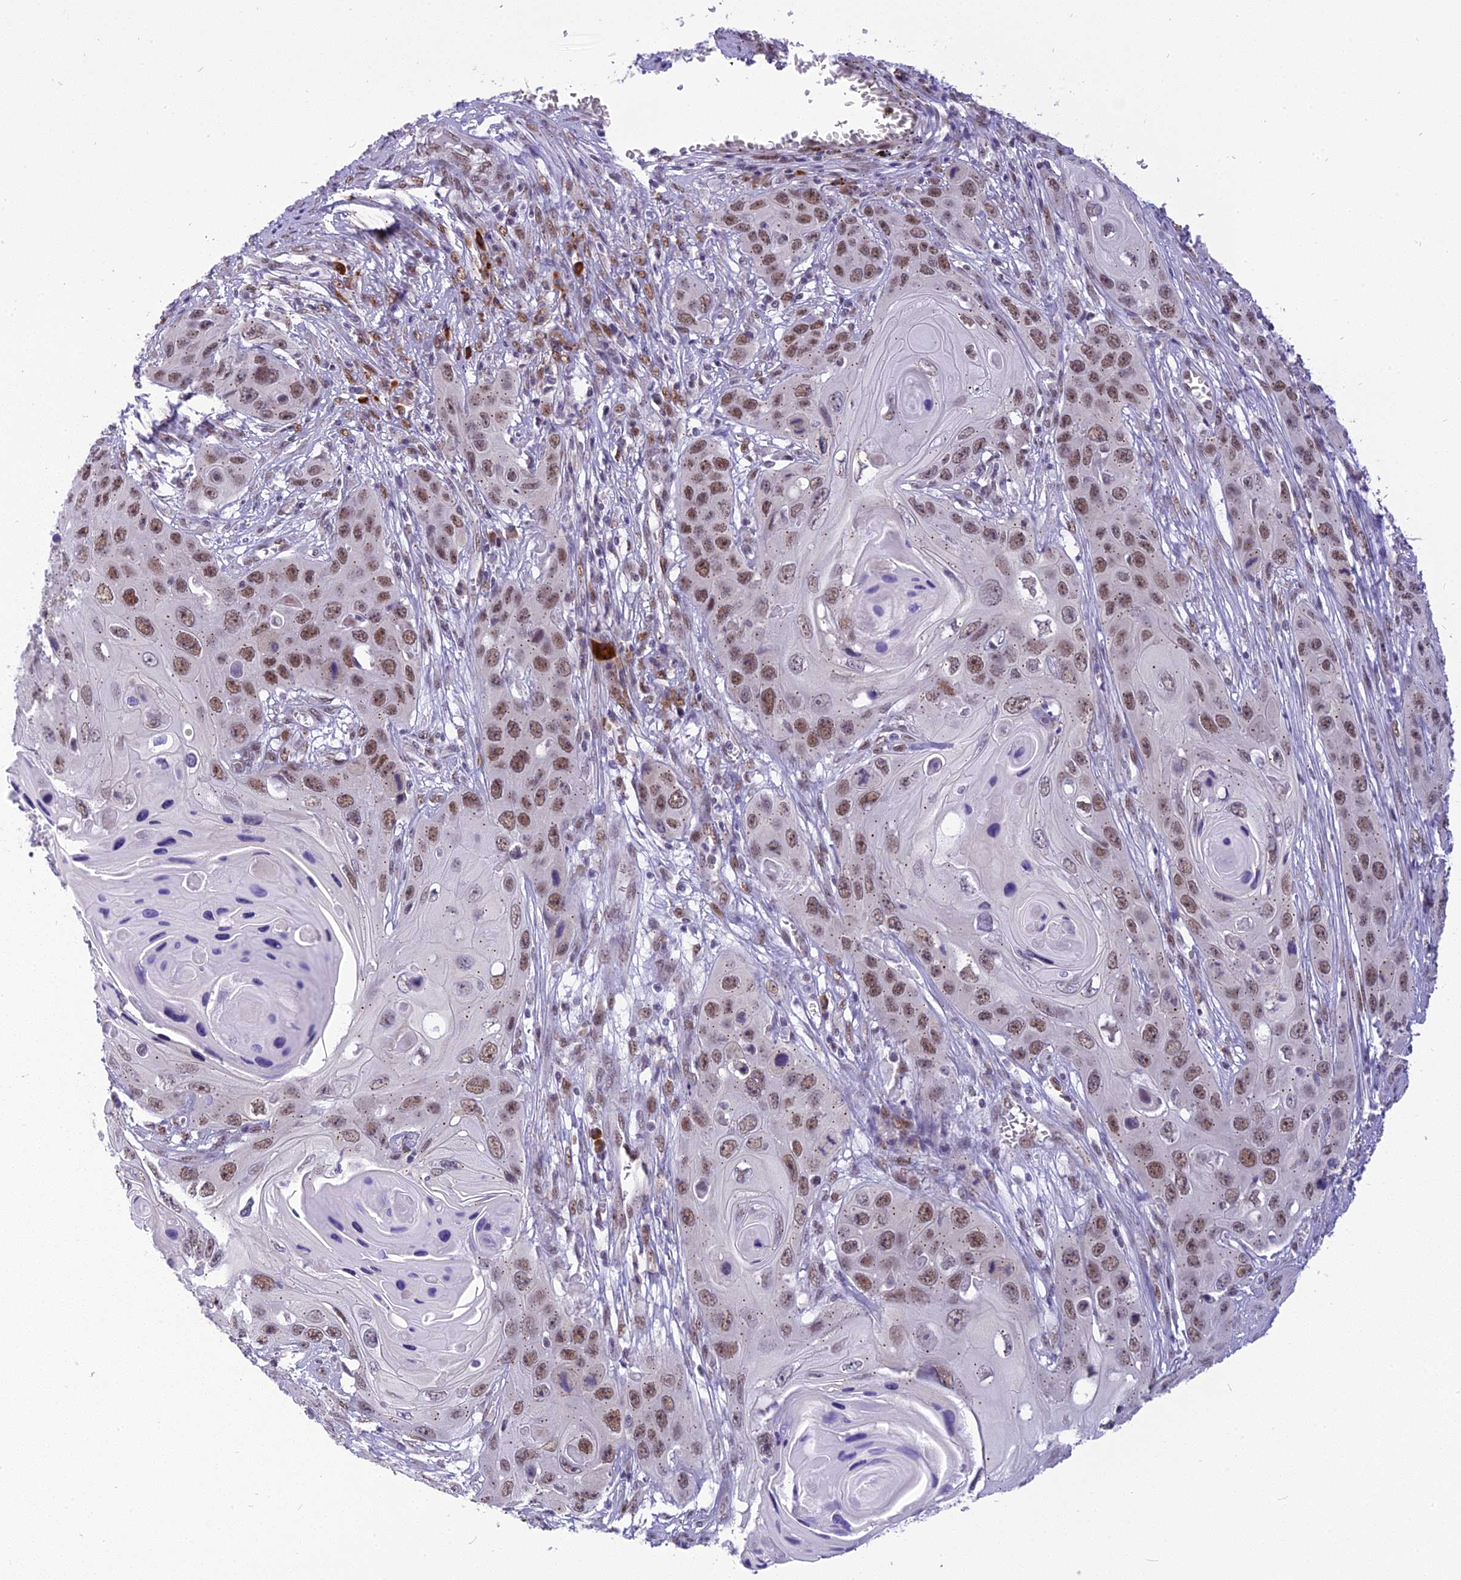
{"staining": {"intensity": "moderate", "quantity": ">75%", "location": "nuclear"}, "tissue": "skin cancer", "cell_type": "Tumor cells", "image_type": "cancer", "snomed": [{"axis": "morphology", "description": "Squamous cell carcinoma, NOS"}, {"axis": "topography", "description": "Skin"}], "caption": "Immunohistochemistry (IHC) image of neoplastic tissue: human skin squamous cell carcinoma stained using IHC reveals medium levels of moderate protein expression localized specifically in the nuclear of tumor cells, appearing as a nuclear brown color.", "gene": "IRF2BP1", "patient": {"sex": "male", "age": 55}}